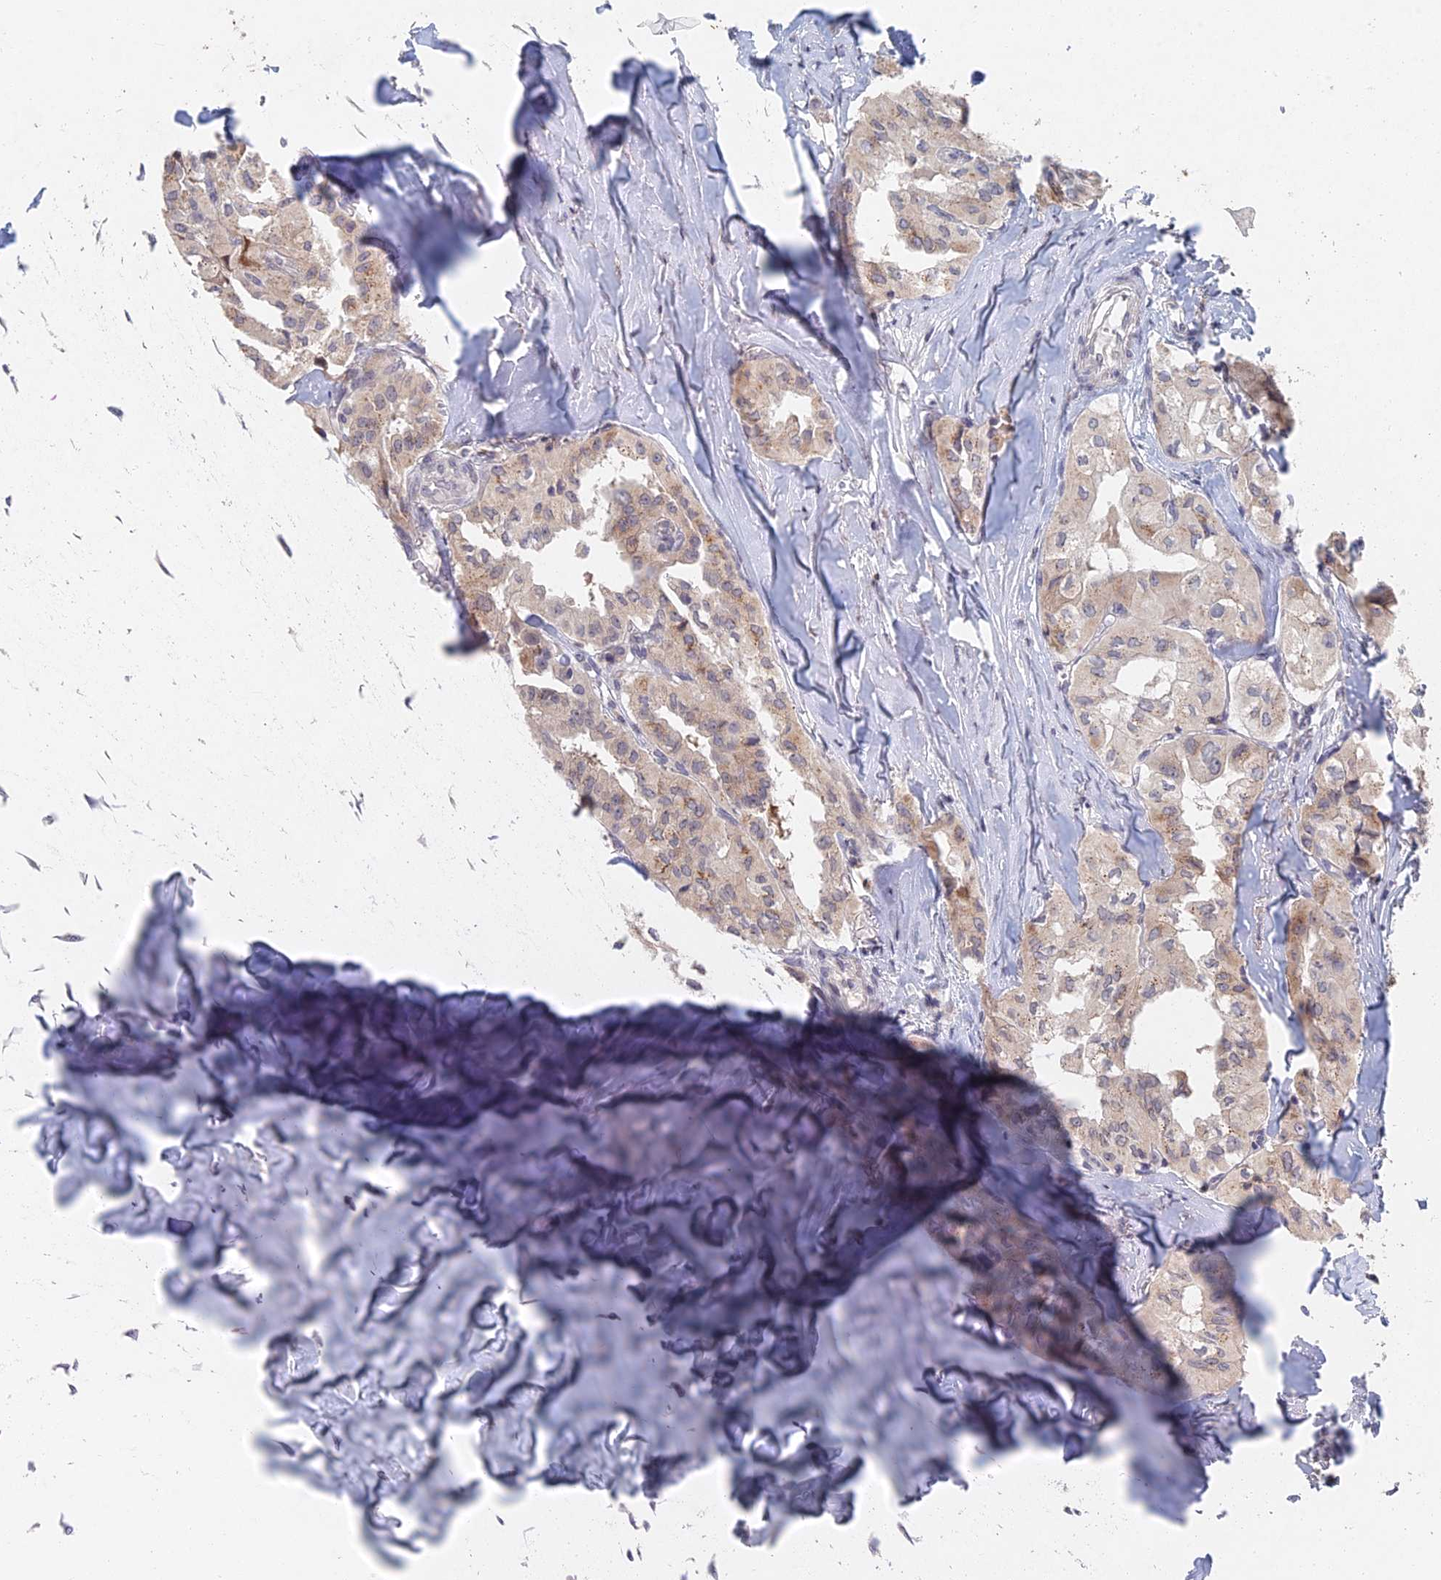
{"staining": {"intensity": "weak", "quantity": "<25%", "location": "cytoplasmic/membranous"}, "tissue": "thyroid cancer", "cell_type": "Tumor cells", "image_type": "cancer", "snomed": [{"axis": "morphology", "description": "Papillary adenocarcinoma, NOS"}, {"axis": "topography", "description": "Thyroid gland"}], "caption": "Protein analysis of papillary adenocarcinoma (thyroid) demonstrates no significant expression in tumor cells.", "gene": "GNA15", "patient": {"sex": "female", "age": 59}}